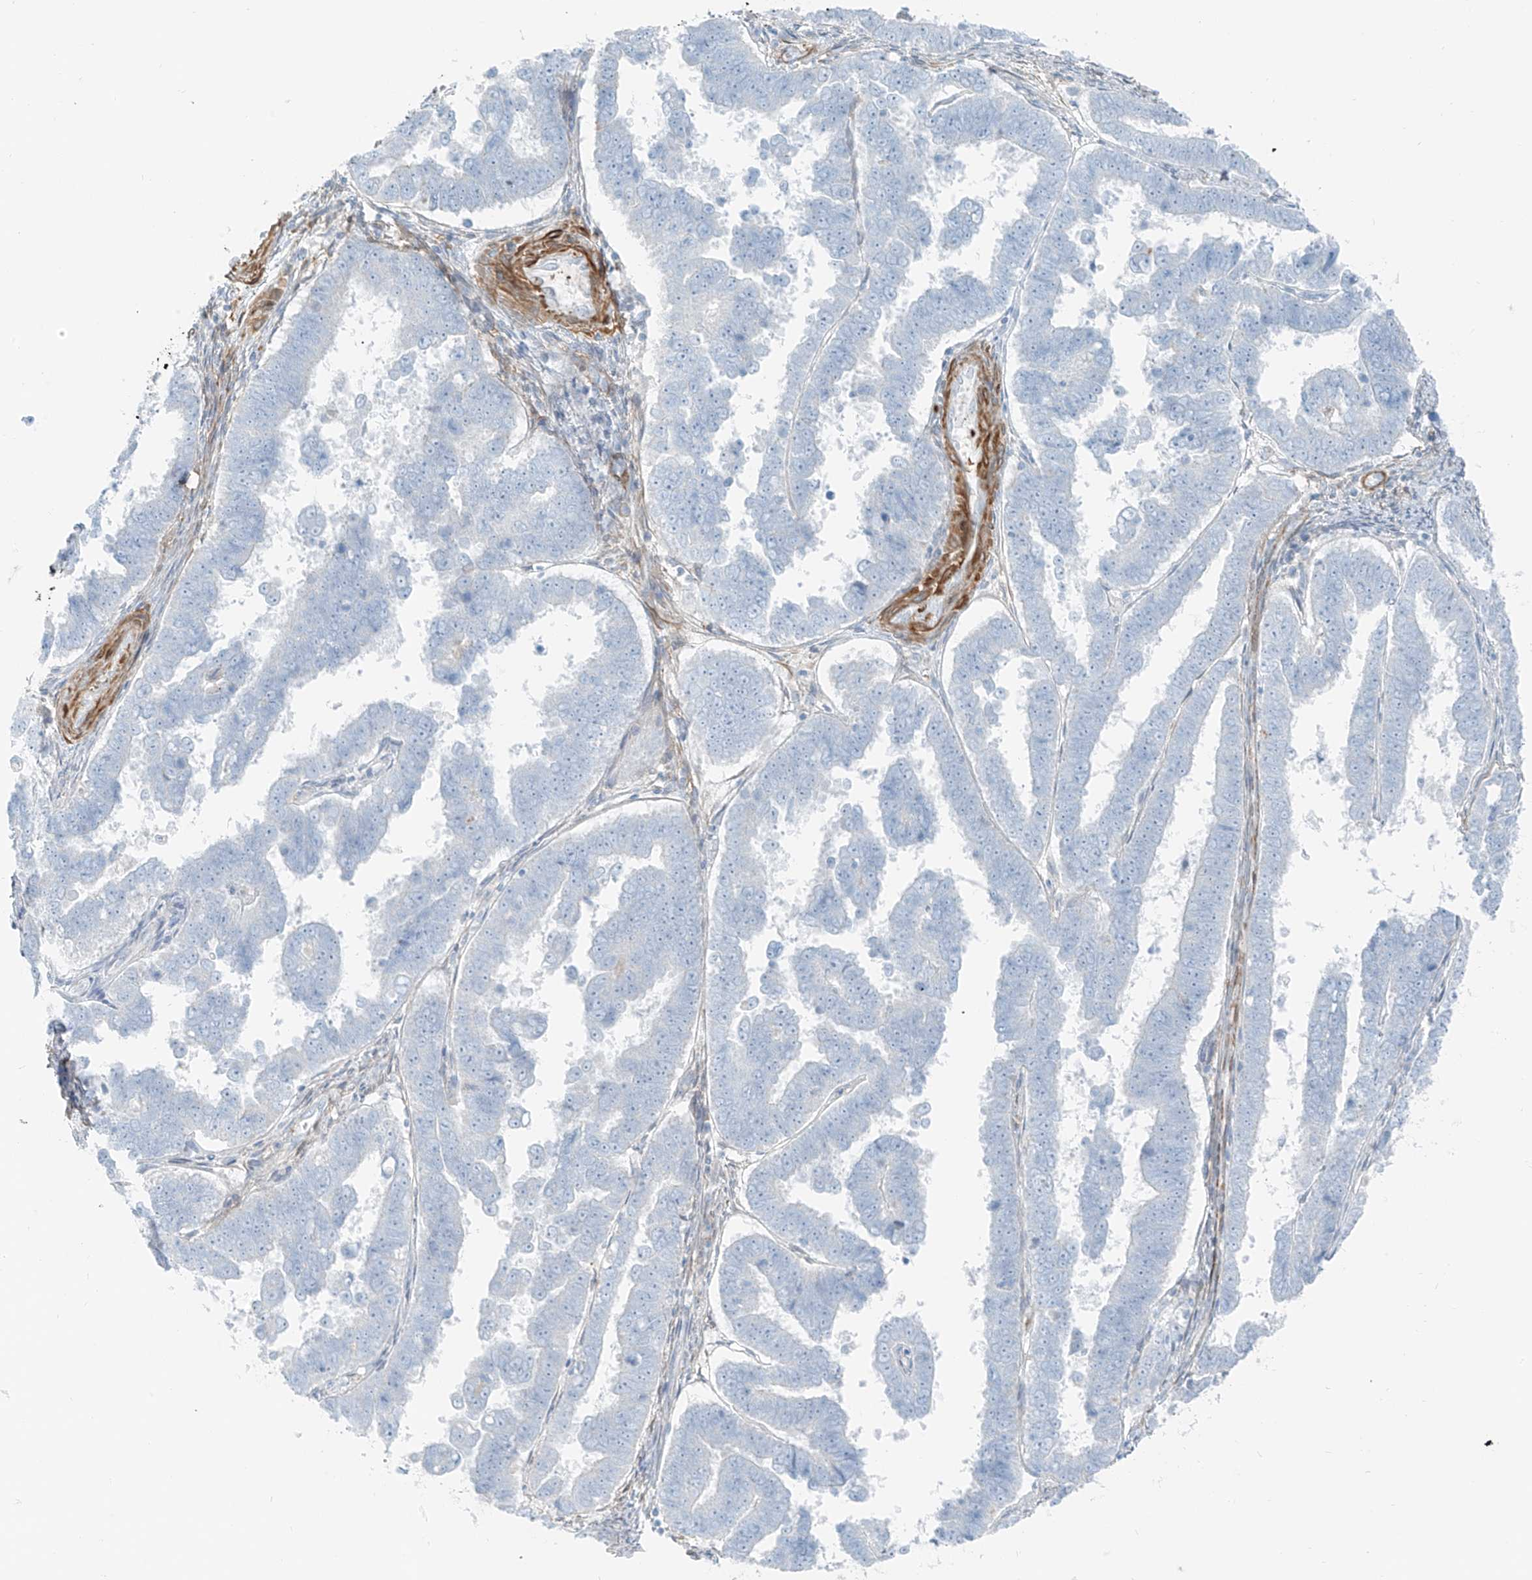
{"staining": {"intensity": "negative", "quantity": "none", "location": "none"}, "tissue": "endometrial cancer", "cell_type": "Tumor cells", "image_type": "cancer", "snomed": [{"axis": "morphology", "description": "Adenocarcinoma, NOS"}, {"axis": "topography", "description": "Endometrium"}], "caption": "This is an IHC photomicrograph of endometrial cancer (adenocarcinoma). There is no staining in tumor cells.", "gene": "SMCP", "patient": {"sex": "female", "age": 75}}